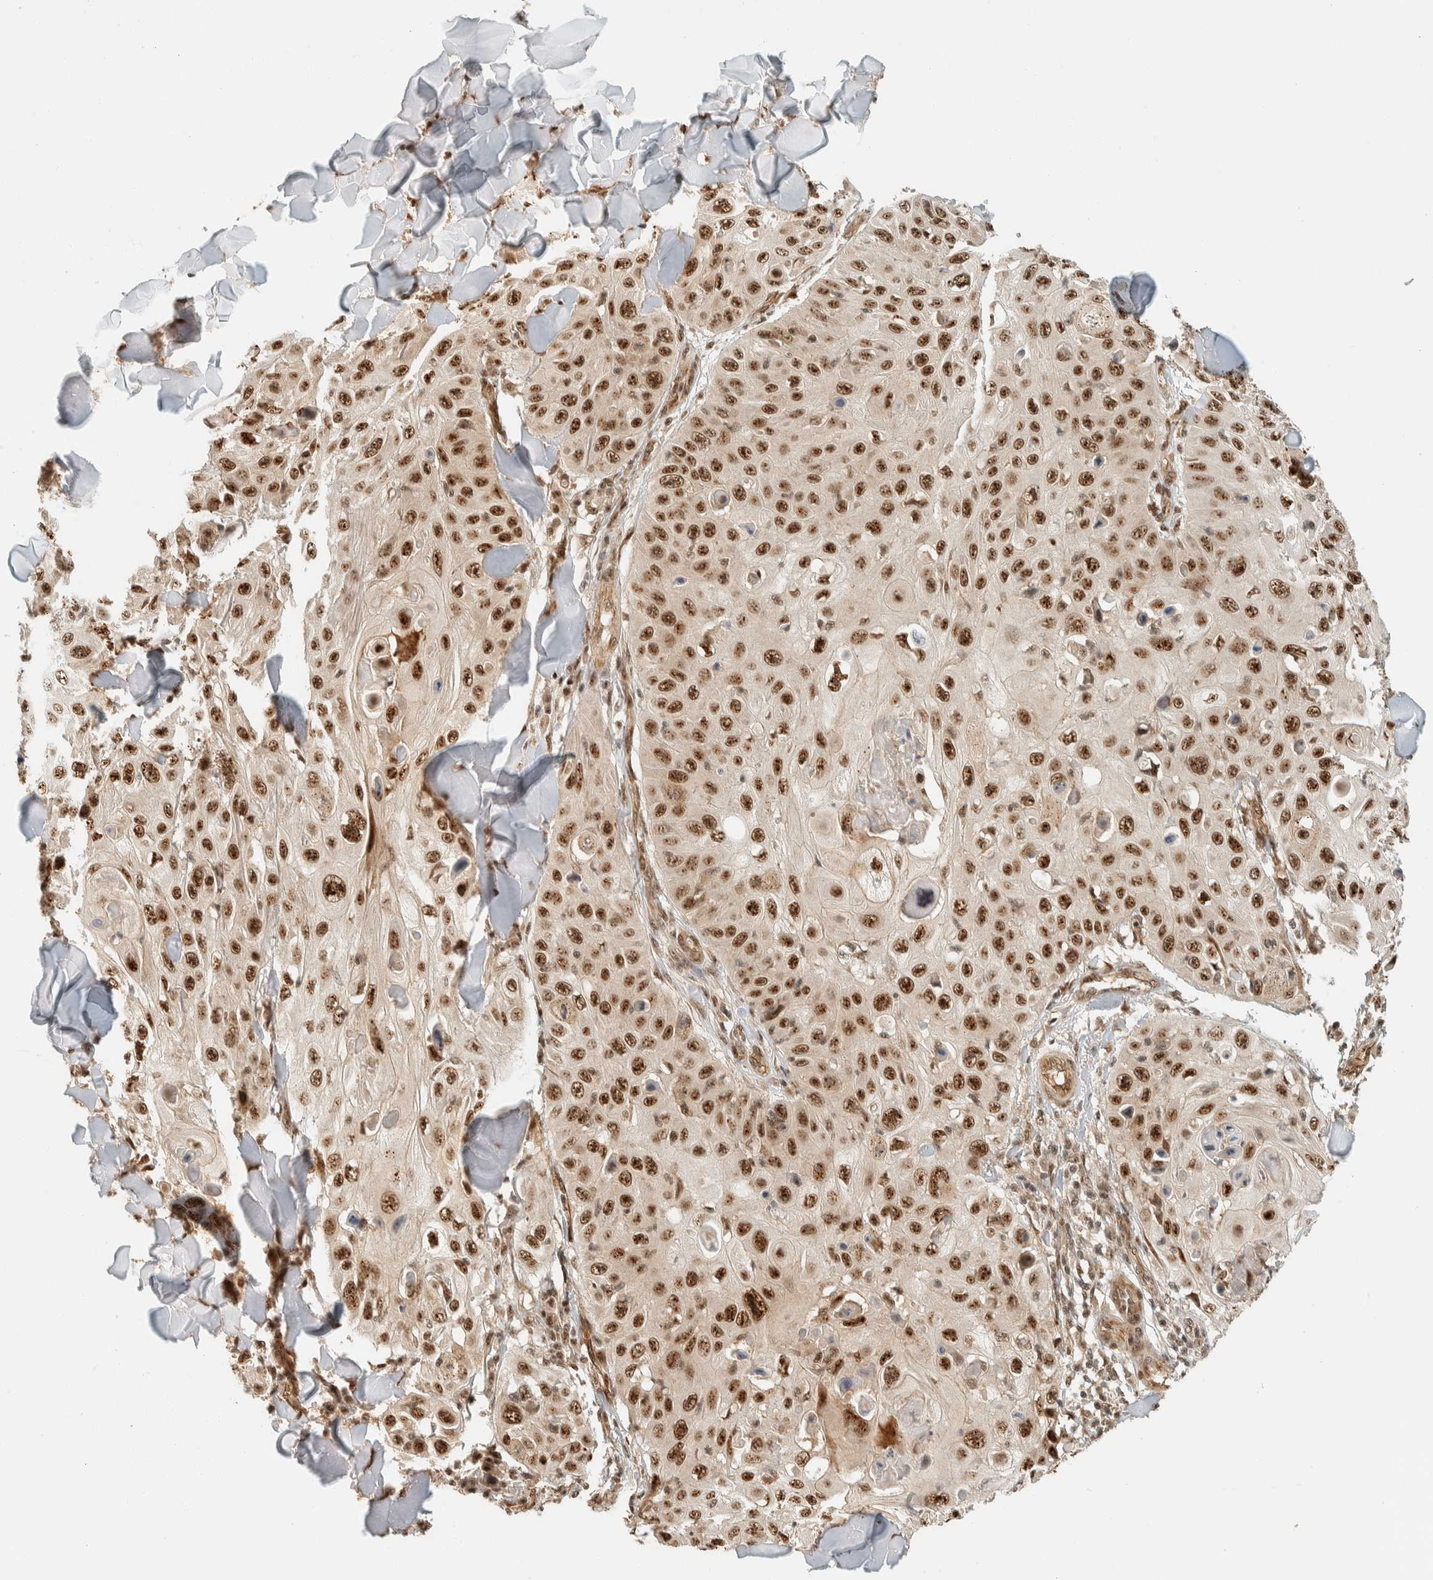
{"staining": {"intensity": "strong", "quantity": ">75%", "location": "nuclear"}, "tissue": "skin cancer", "cell_type": "Tumor cells", "image_type": "cancer", "snomed": [{"axis": "morphology", "description": "Squamous cell carcinoma, NOS"}, {"axis": "topography", "description": "Skin"}], "caption": "An image showing strong nuclear positivity in about >75% of tumor cells in squamous cell carcinoma (skin), as visualized by brown immunohistochemical staining.", "gene": "SIK1", "patient": {"sex": "male", "age": 86}}